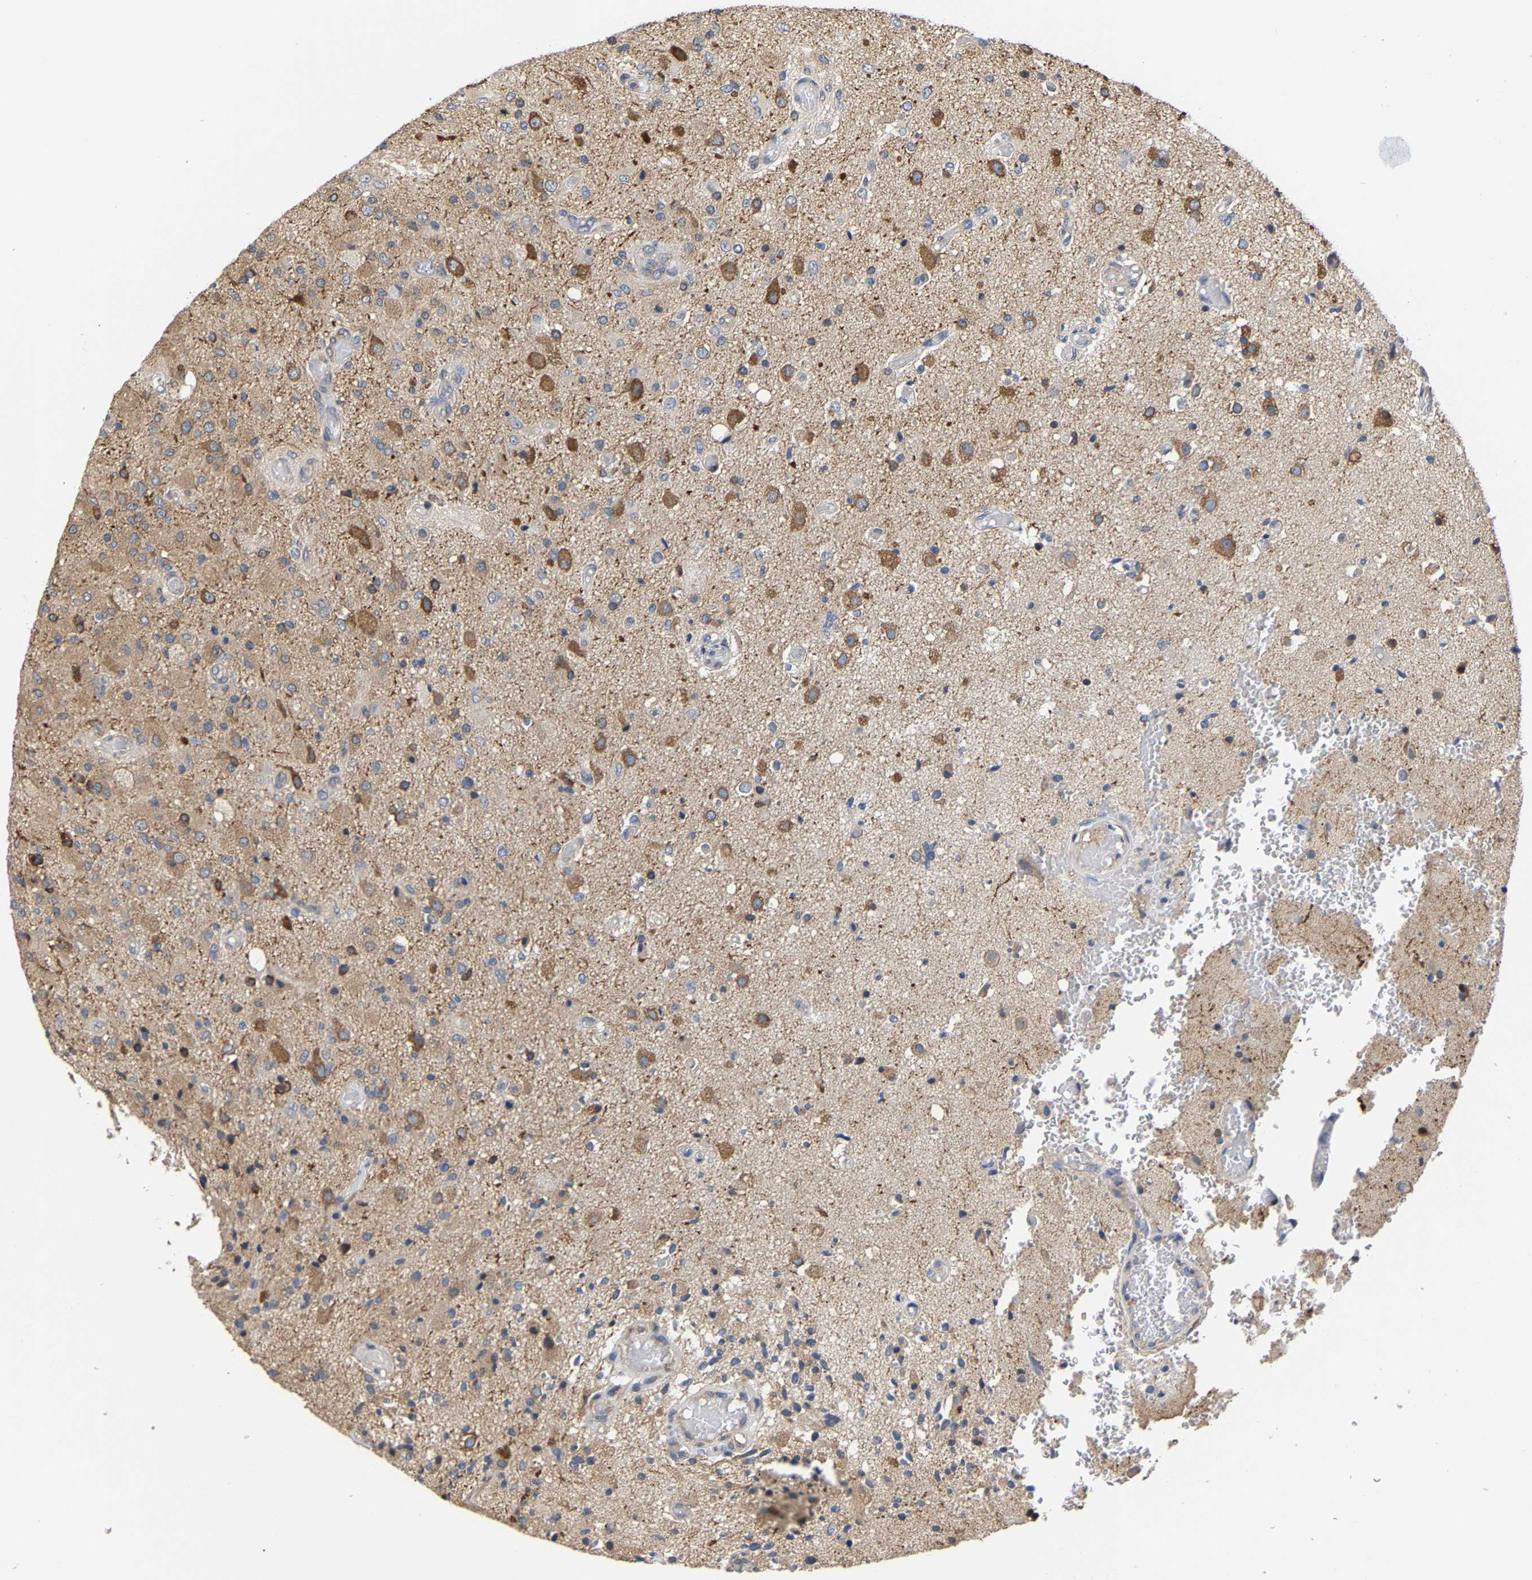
{"staining": {"intensity": "moderate", "quantity": "25%-75%", "location": "cytoplasmic/membranous"}, "tissue": "glioma", "cell_type": "Tumor cells", "image_type": "cancer", "snomed": [{"axis": "morphology", "description": "Normal tissue, NOS"}, {"axis": "morphology", "description": "Glioma, malignant, High grade"}, {"axis": "topography", "description": "Cerebral cortex"}], "caption": "Protein expression analysis of human glioma reveals moderate cytoplasmic/membranous expression in about 25%-75% of tumor cells.", "gene": "ARAP1", "patient": {"sex": "male", "age": 77}}